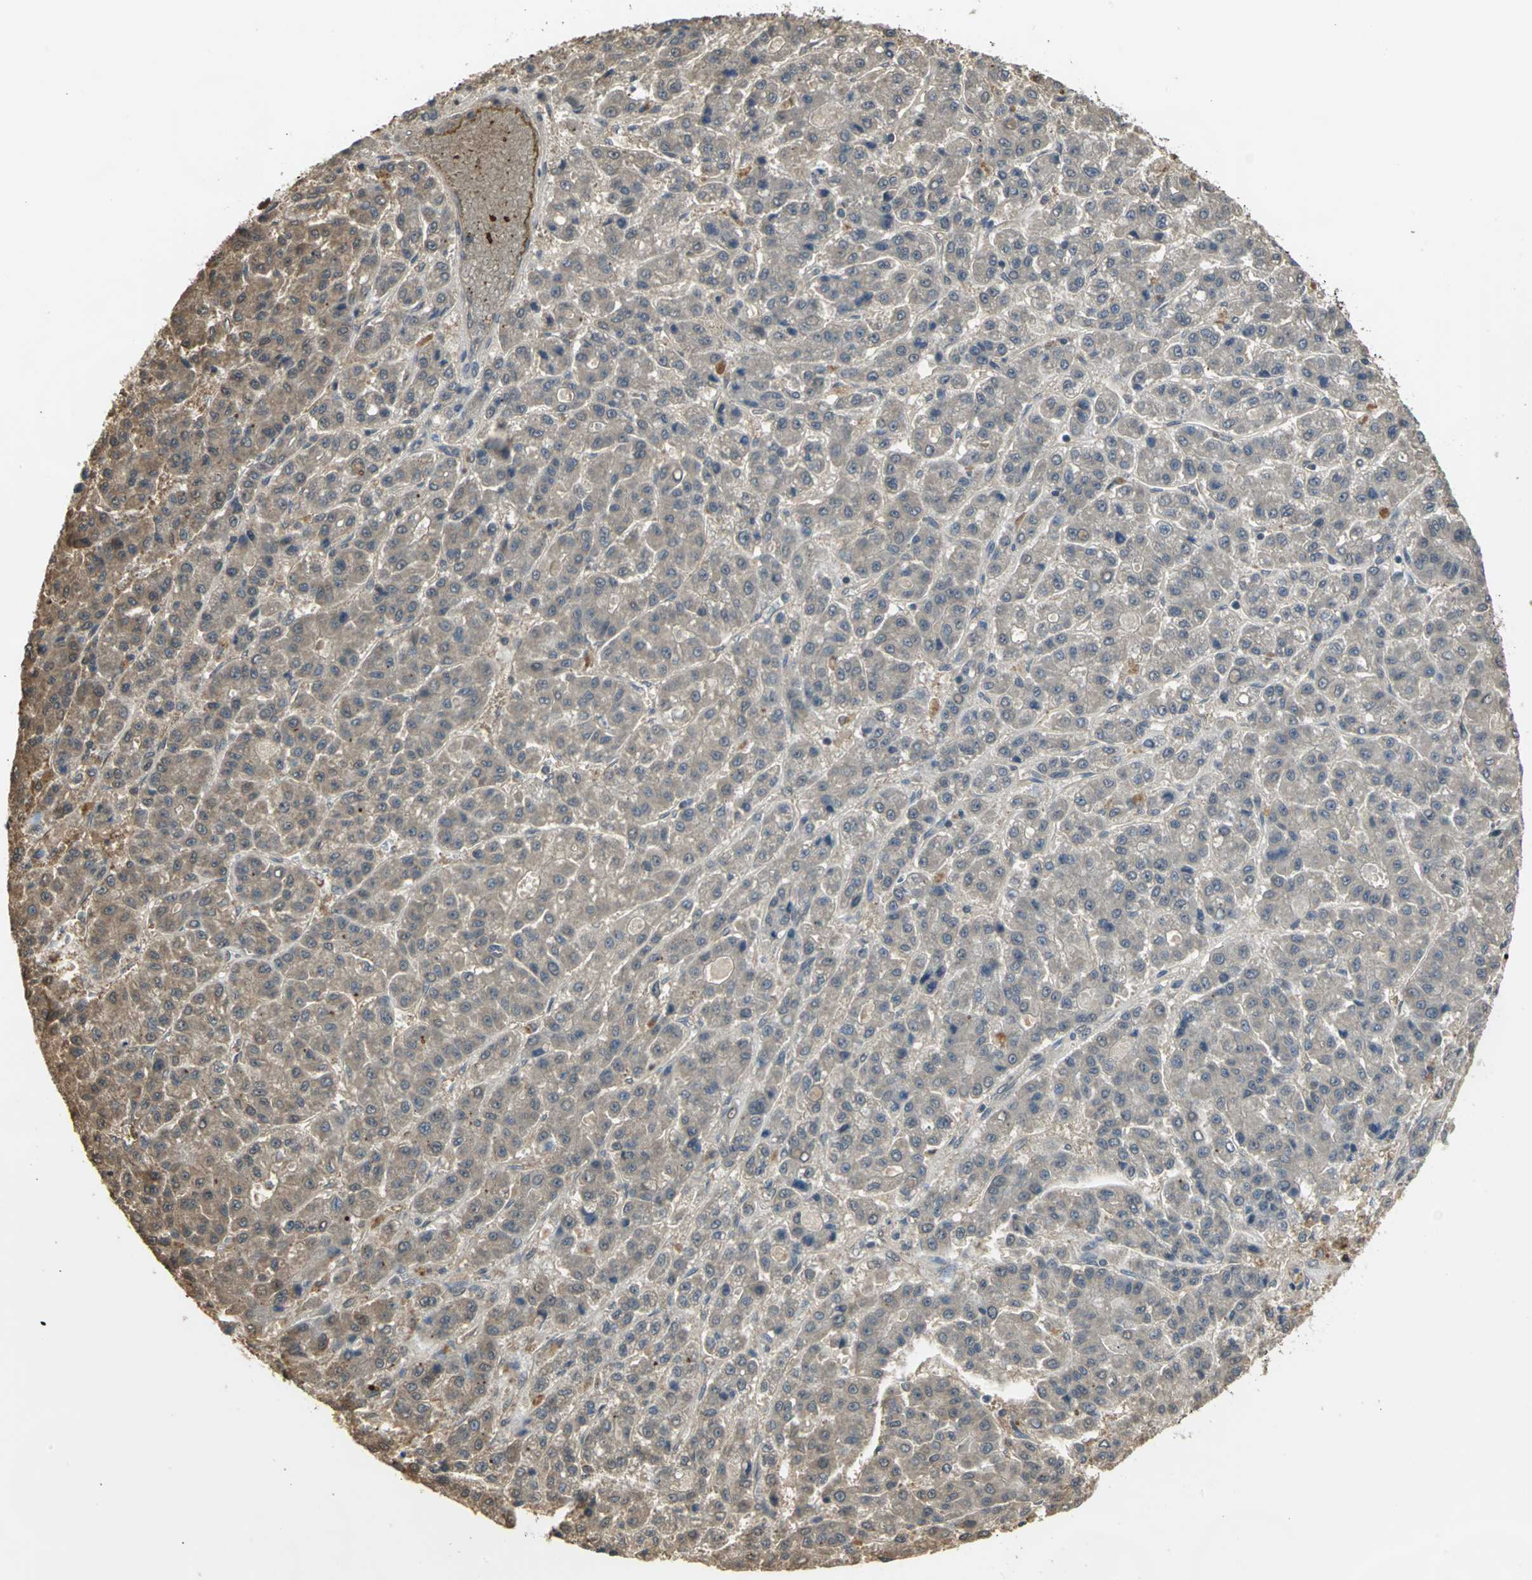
{"staining": {"intensity": "moderate", "quantity": ">75%", "location": "cytoplasmic/membranous"}, "tissue": "liver cancer", "cell_type": "Tumor cells", "image_type": "cancer", "snomed": [{"axis": "morphology", "description": "Carcinoma, Hepatocellular, NOS"}, {"axis": "topography", "description": "Liver"}], "caption": "Liver hepatocellular carcinoma stained for a protein (brown) demonstrates moderate cytoplasmic/membranous positive expression in approximately >75% of tumor cells.", "gene": "PARK7", "patient": {"sex": "male", "age": 70}}